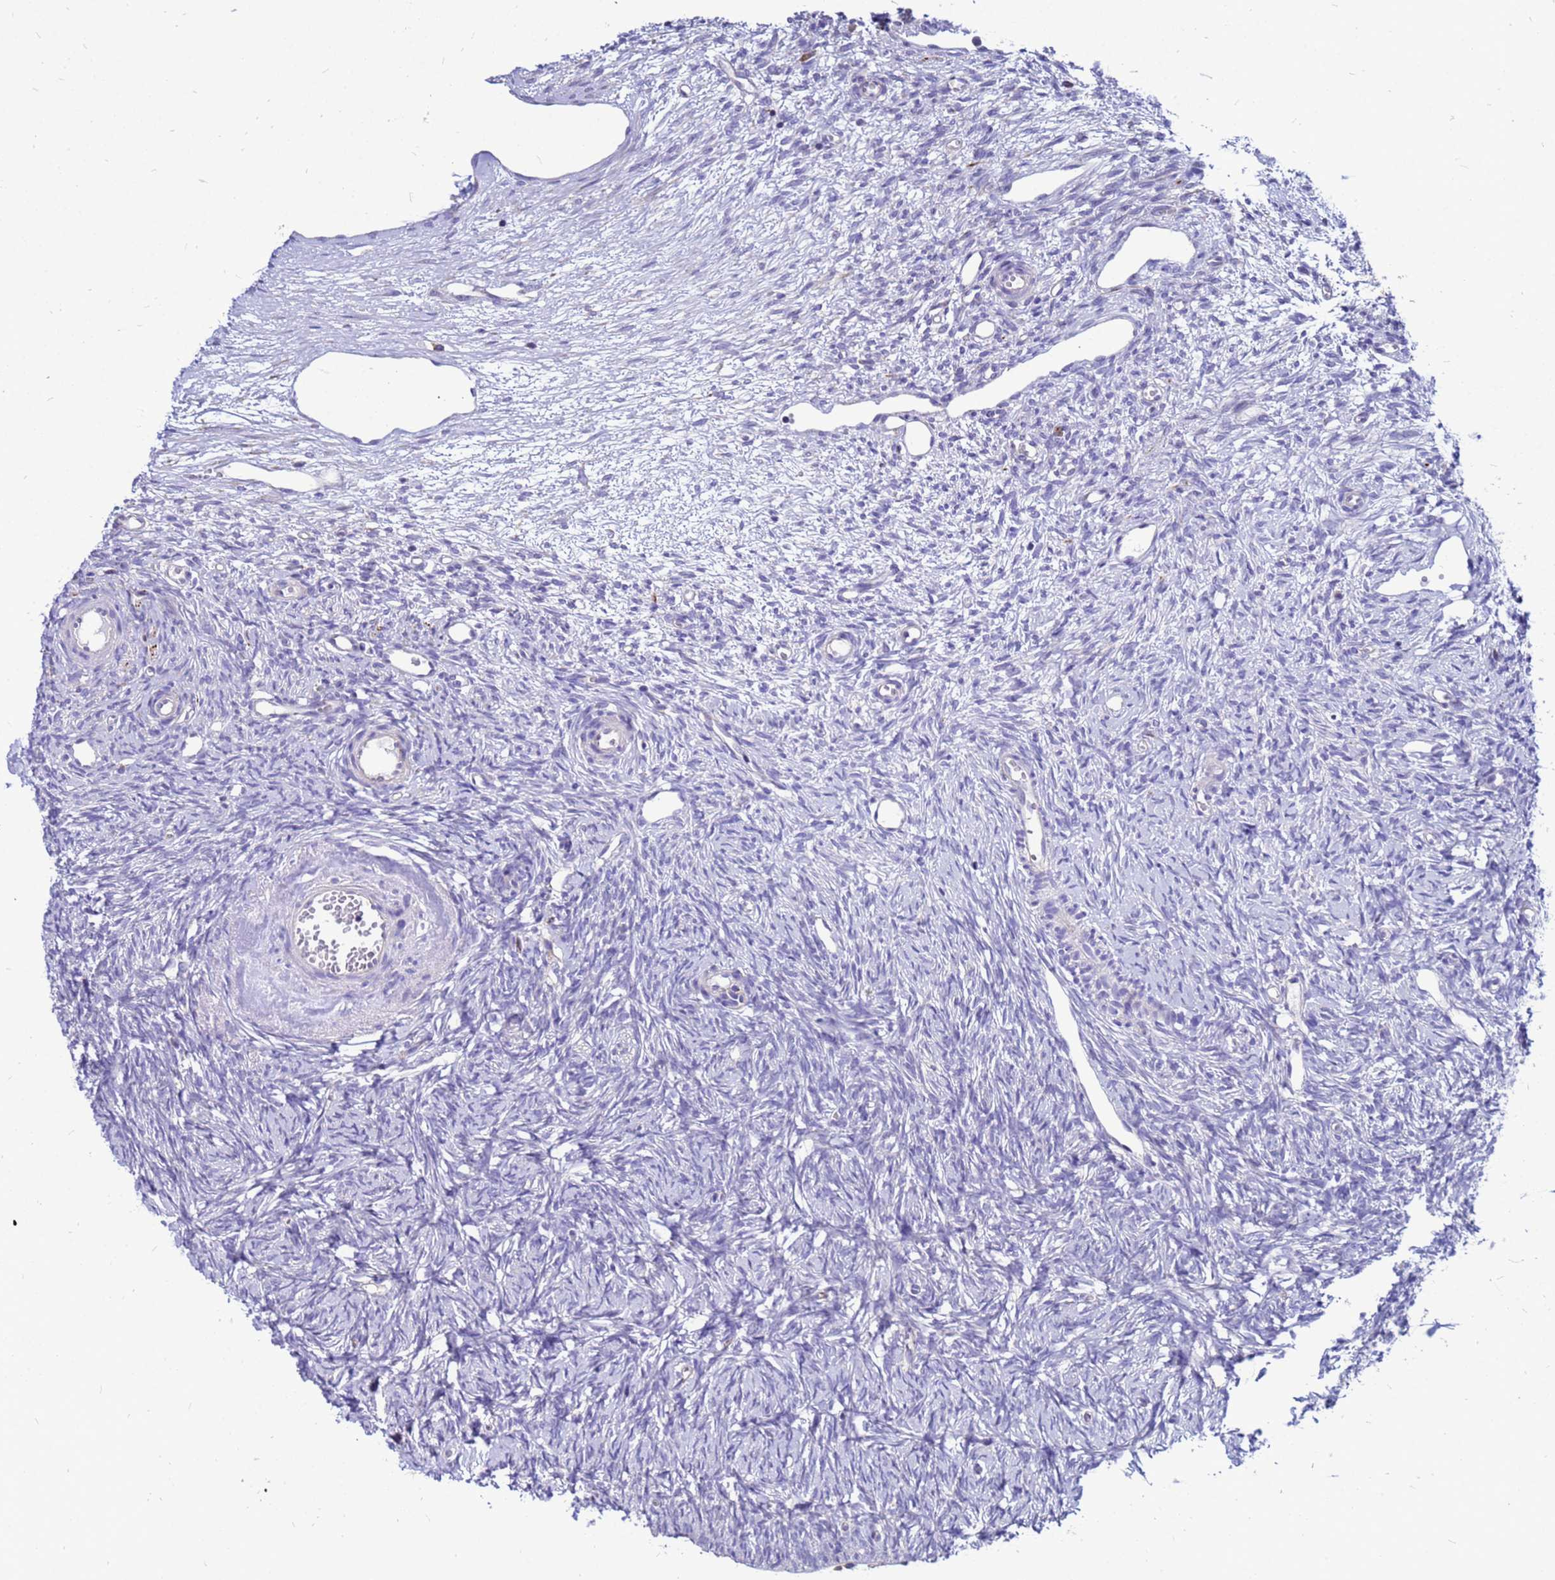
{"staining": {"intensity": "negative", "quantity": "none", "location": "none"}, "tissue": "ovary", "cell_type": "Ovarian stroma cells", "image_type": "normal", "snomed": [{"axis": "morphology", "description": "Normal tissue, NOS"}, {"axis": "topography", "description": "Ovary"}], "caption": "Immunohistochemical staining of benign human ovary exhibits no significant positivity in ovarian stroma cells.", "gene": "FHIP1A", "patient": {"sex": "female", "age": 51}}